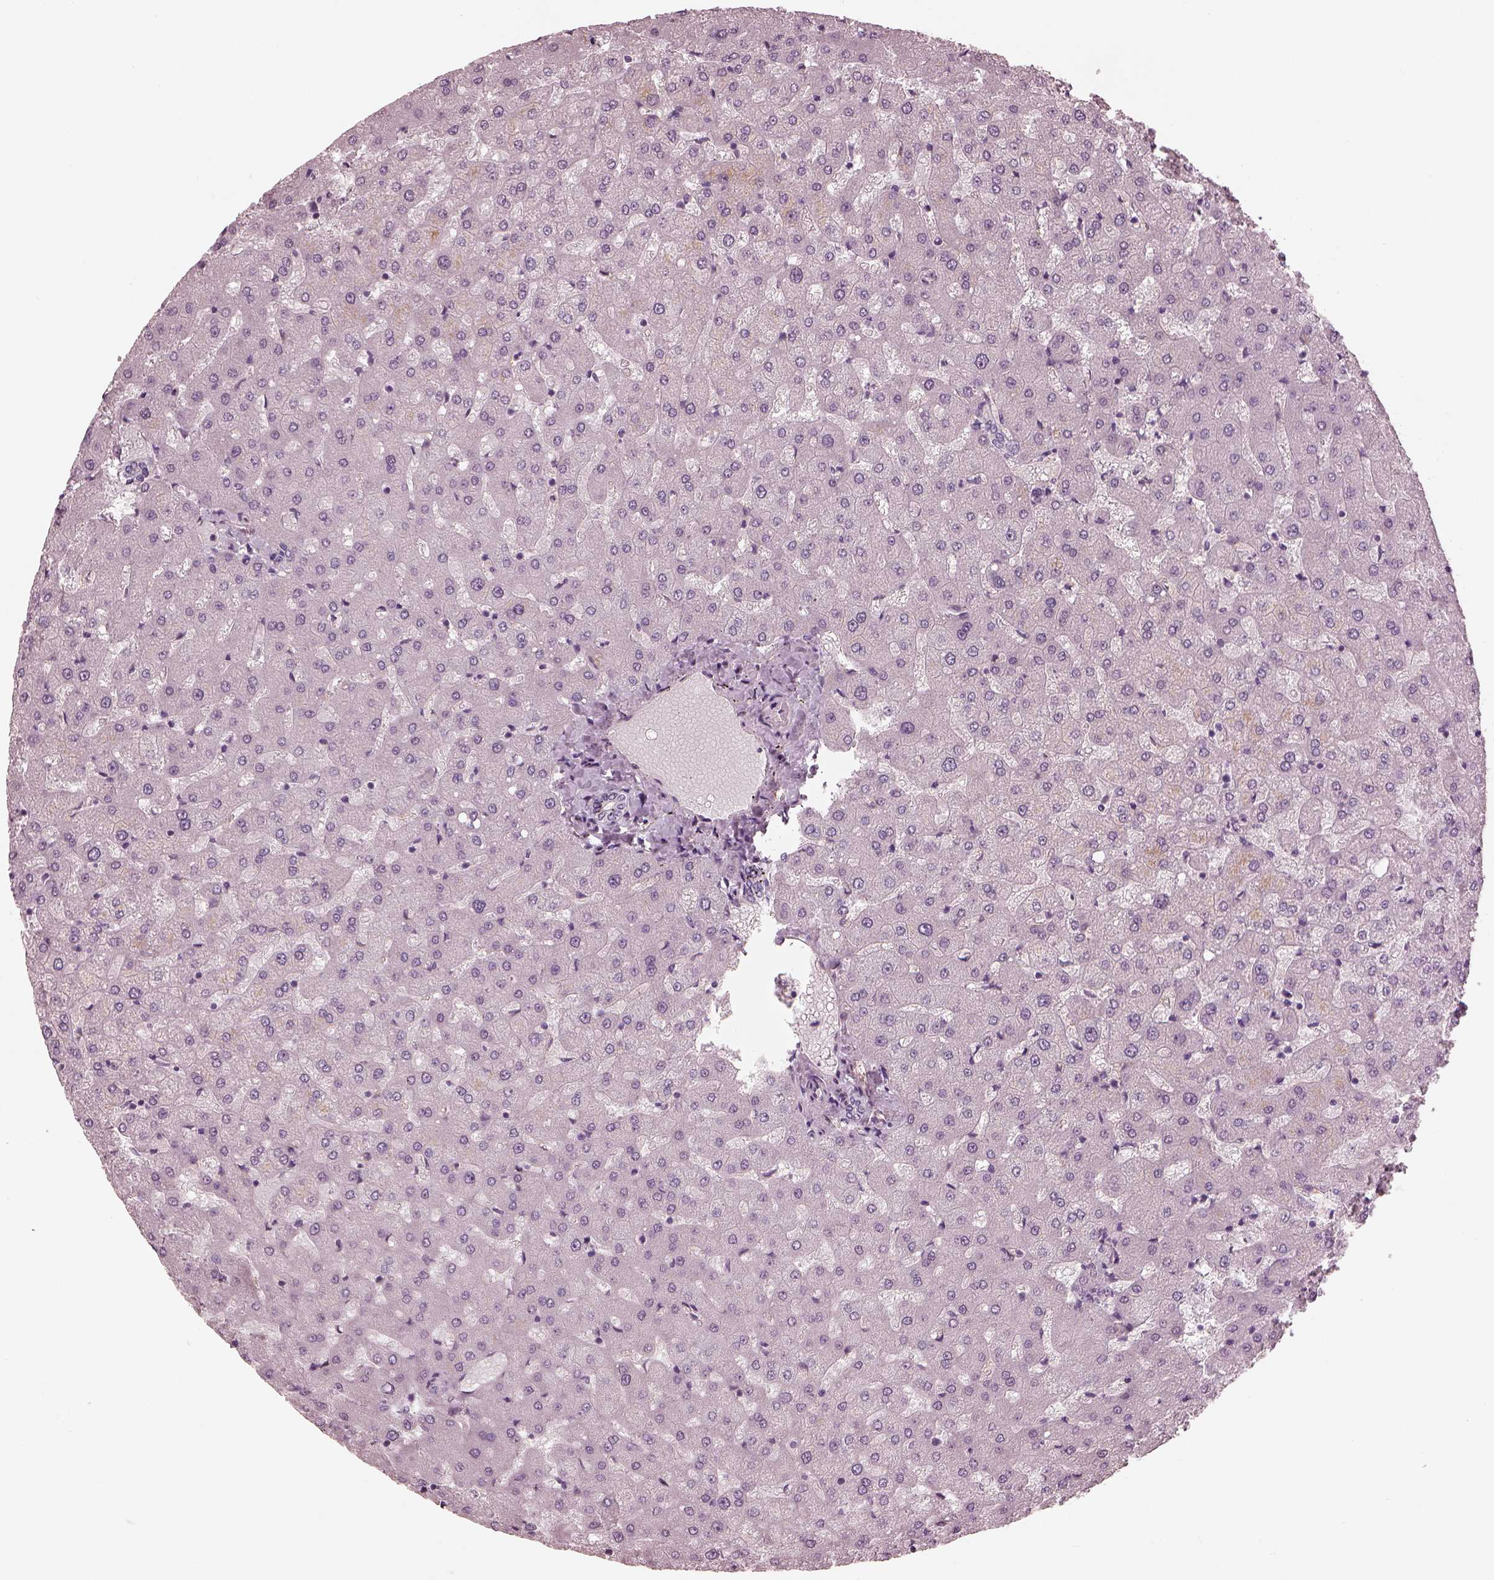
{"staining": {"intensity": "negative", "quantity": "none", "location": "none"}, "tissue": "liver", "cell_type": "Cholangiocytes", "image_type": "normal", "snomed": [{"axis": "morphology", "description": "Normal tissue, NOS"}, {"axis": "topography", "description": "Liver"}], "caption": "A high-resolution histopathology image shows immunohistochemistry (IHC) staining of normal liver, which shows no significant positivity in cholangiocytes.", "gene": "EIF4E1B", "patient": {"sex": "female", "age": 50}}